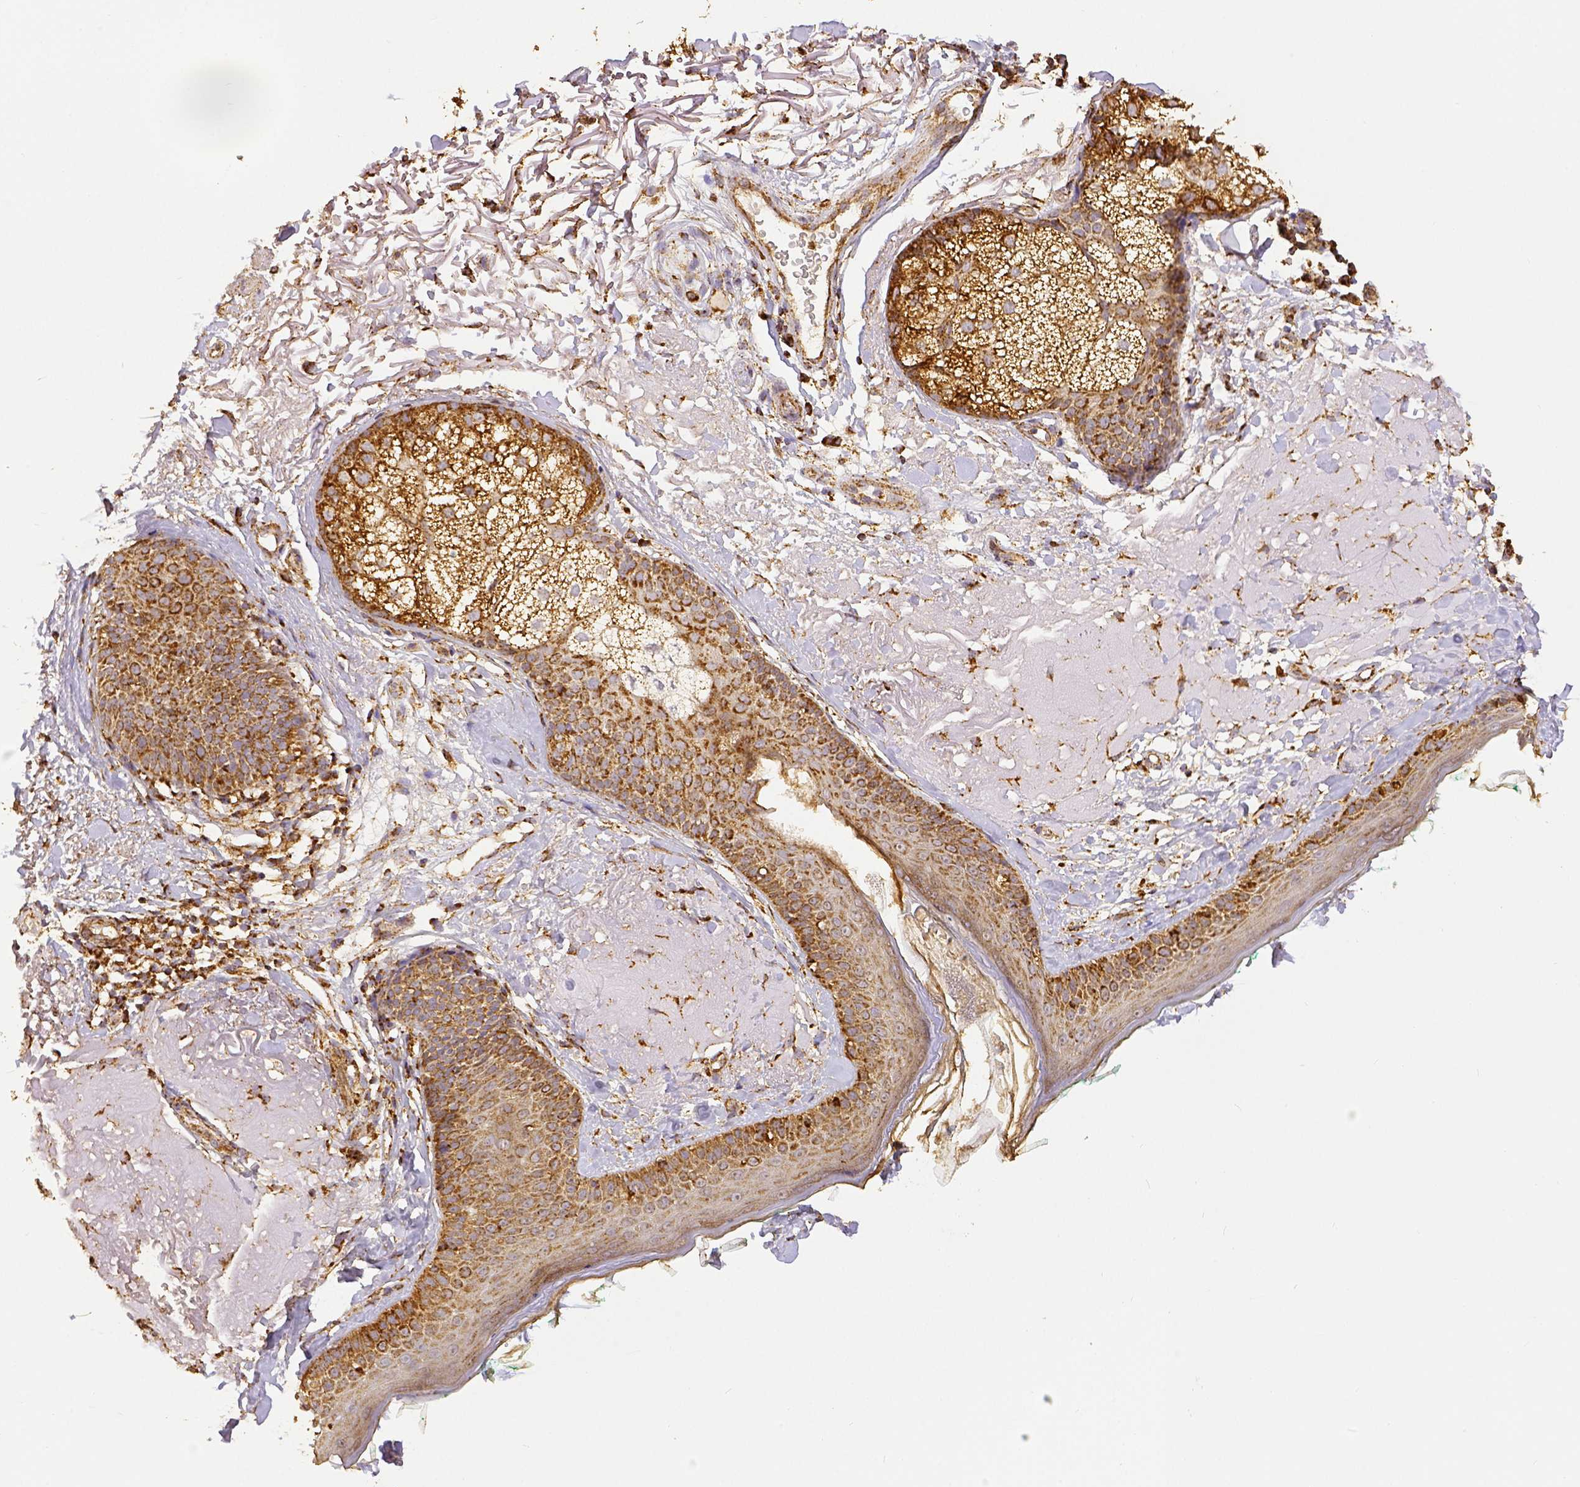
{"staining": {"intensity": "strong", "quantity": ">75%", "location": "cytoplasmic/membranous"}, "tissue": "skin", "cell_type": "Fibroblasts", "image_type": "normal", "snomed": [{"axis": "morphology", "description": "Normal tissue, NOS"}, {"axis": "topography", "description": "Skin"}], "caption": "Strong cytoplasmic/membranous expression is appreciated in about >75% of fibroblasts in benign skin.", "gene": "SDHB", "patient": {"sex": "male", "age": 73}}